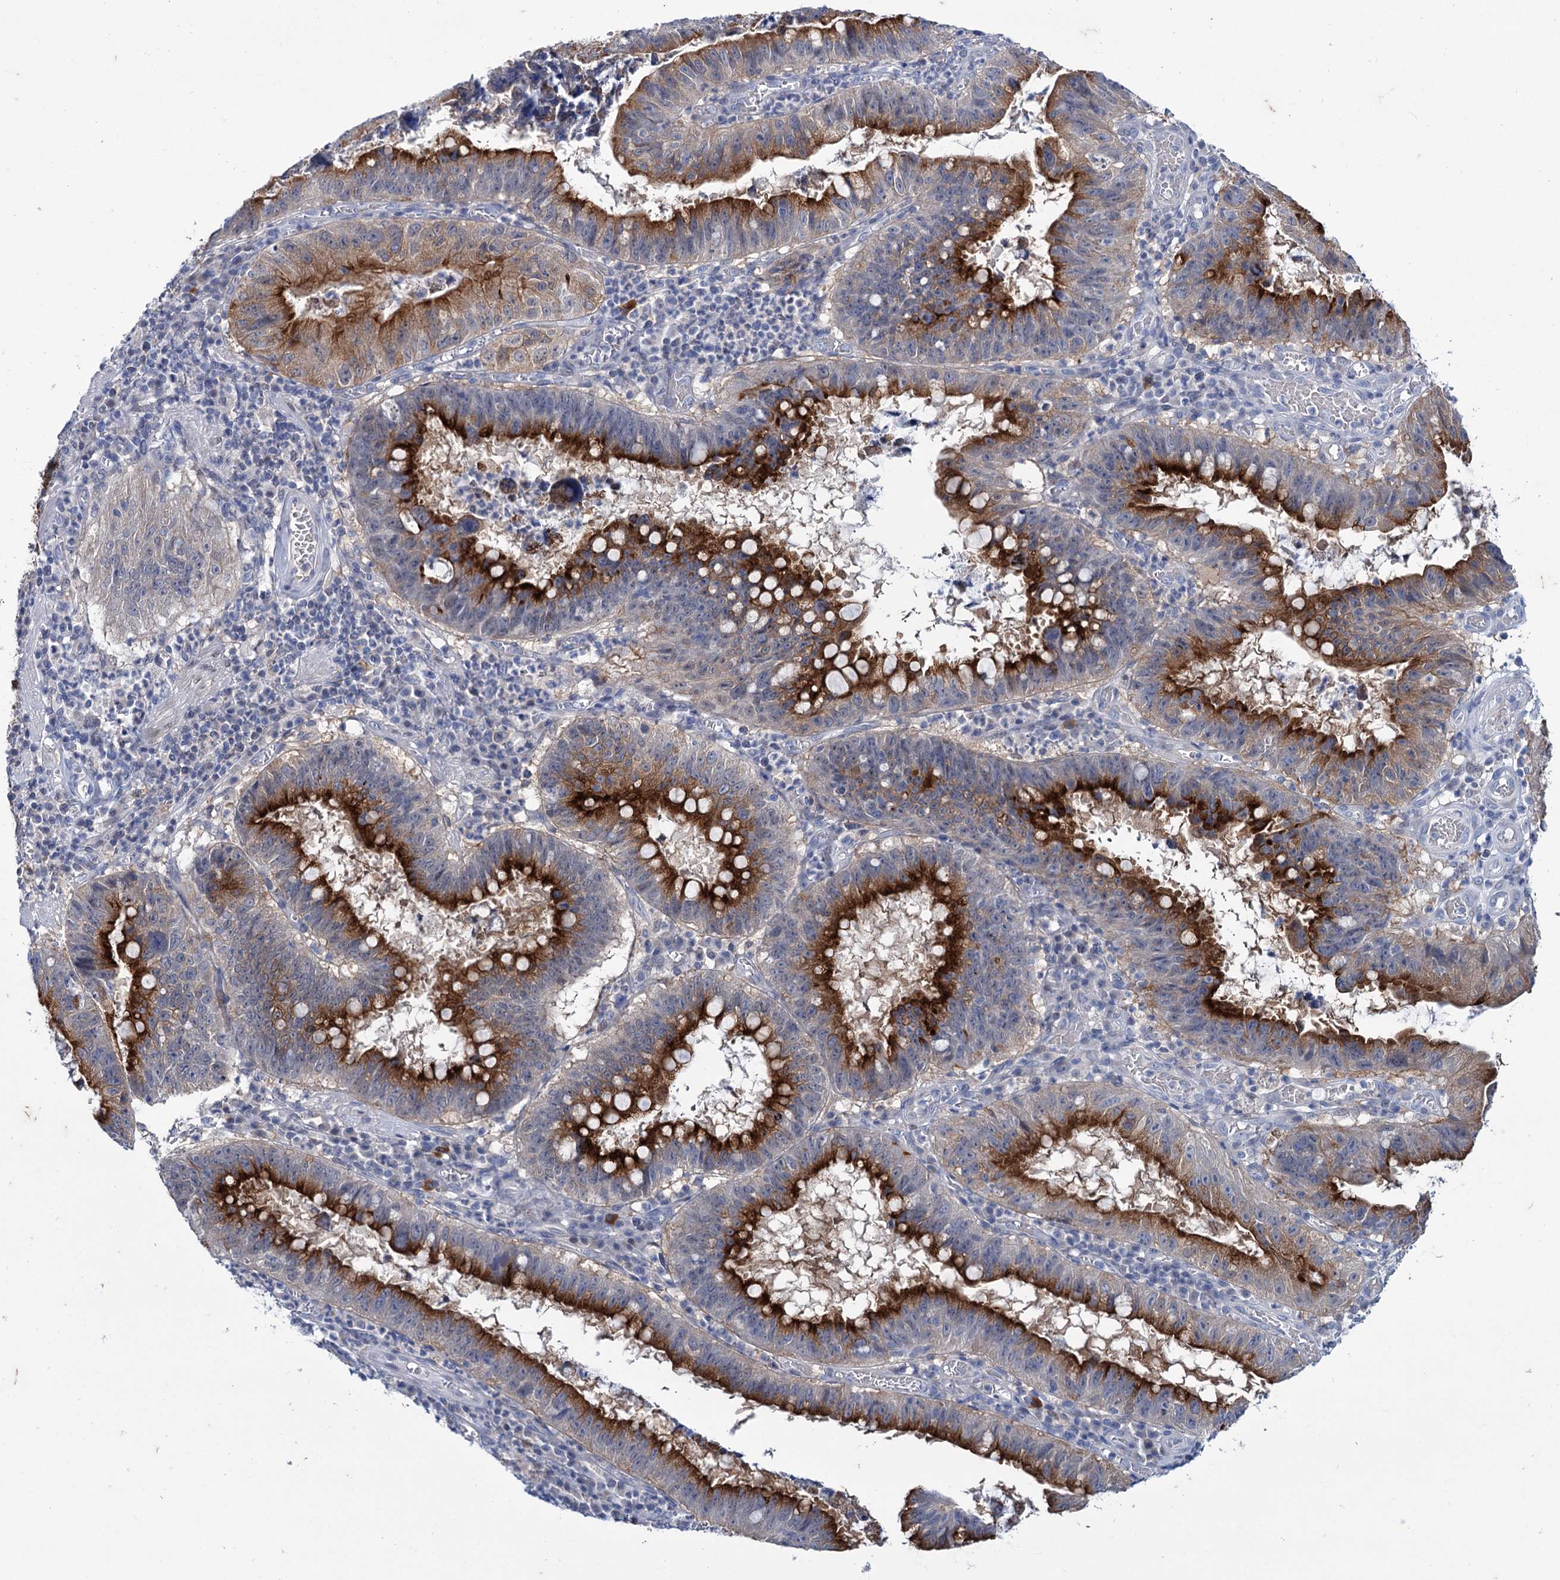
{"staining": {"intensity": "strong", "quantity": ">75%", "location": "cytoplasmic/membranous"}, "tissue": "stomach cancer", "cell_type": "Tumor cells", "image_type": "cancer", "snomed": [{"axis": "morphology", "description": "Adenocarcinoma, NOS"}, {"axis": "topography", "description": "Stomach"}], "caption": "Immunohistochemical staining of human stomach adenocarcinoma displays high levels of strong cytoplasmic/membranous protein expression in about >75% of tumor cells. Using DAB (3,3'-diaminobenzidine) (brown) and hematoxylin (blue) stains, captured at high magnification using brightfield microscopy.", "gene": "MID1IP1", "patient": {"sex": "male", "age": 59}}